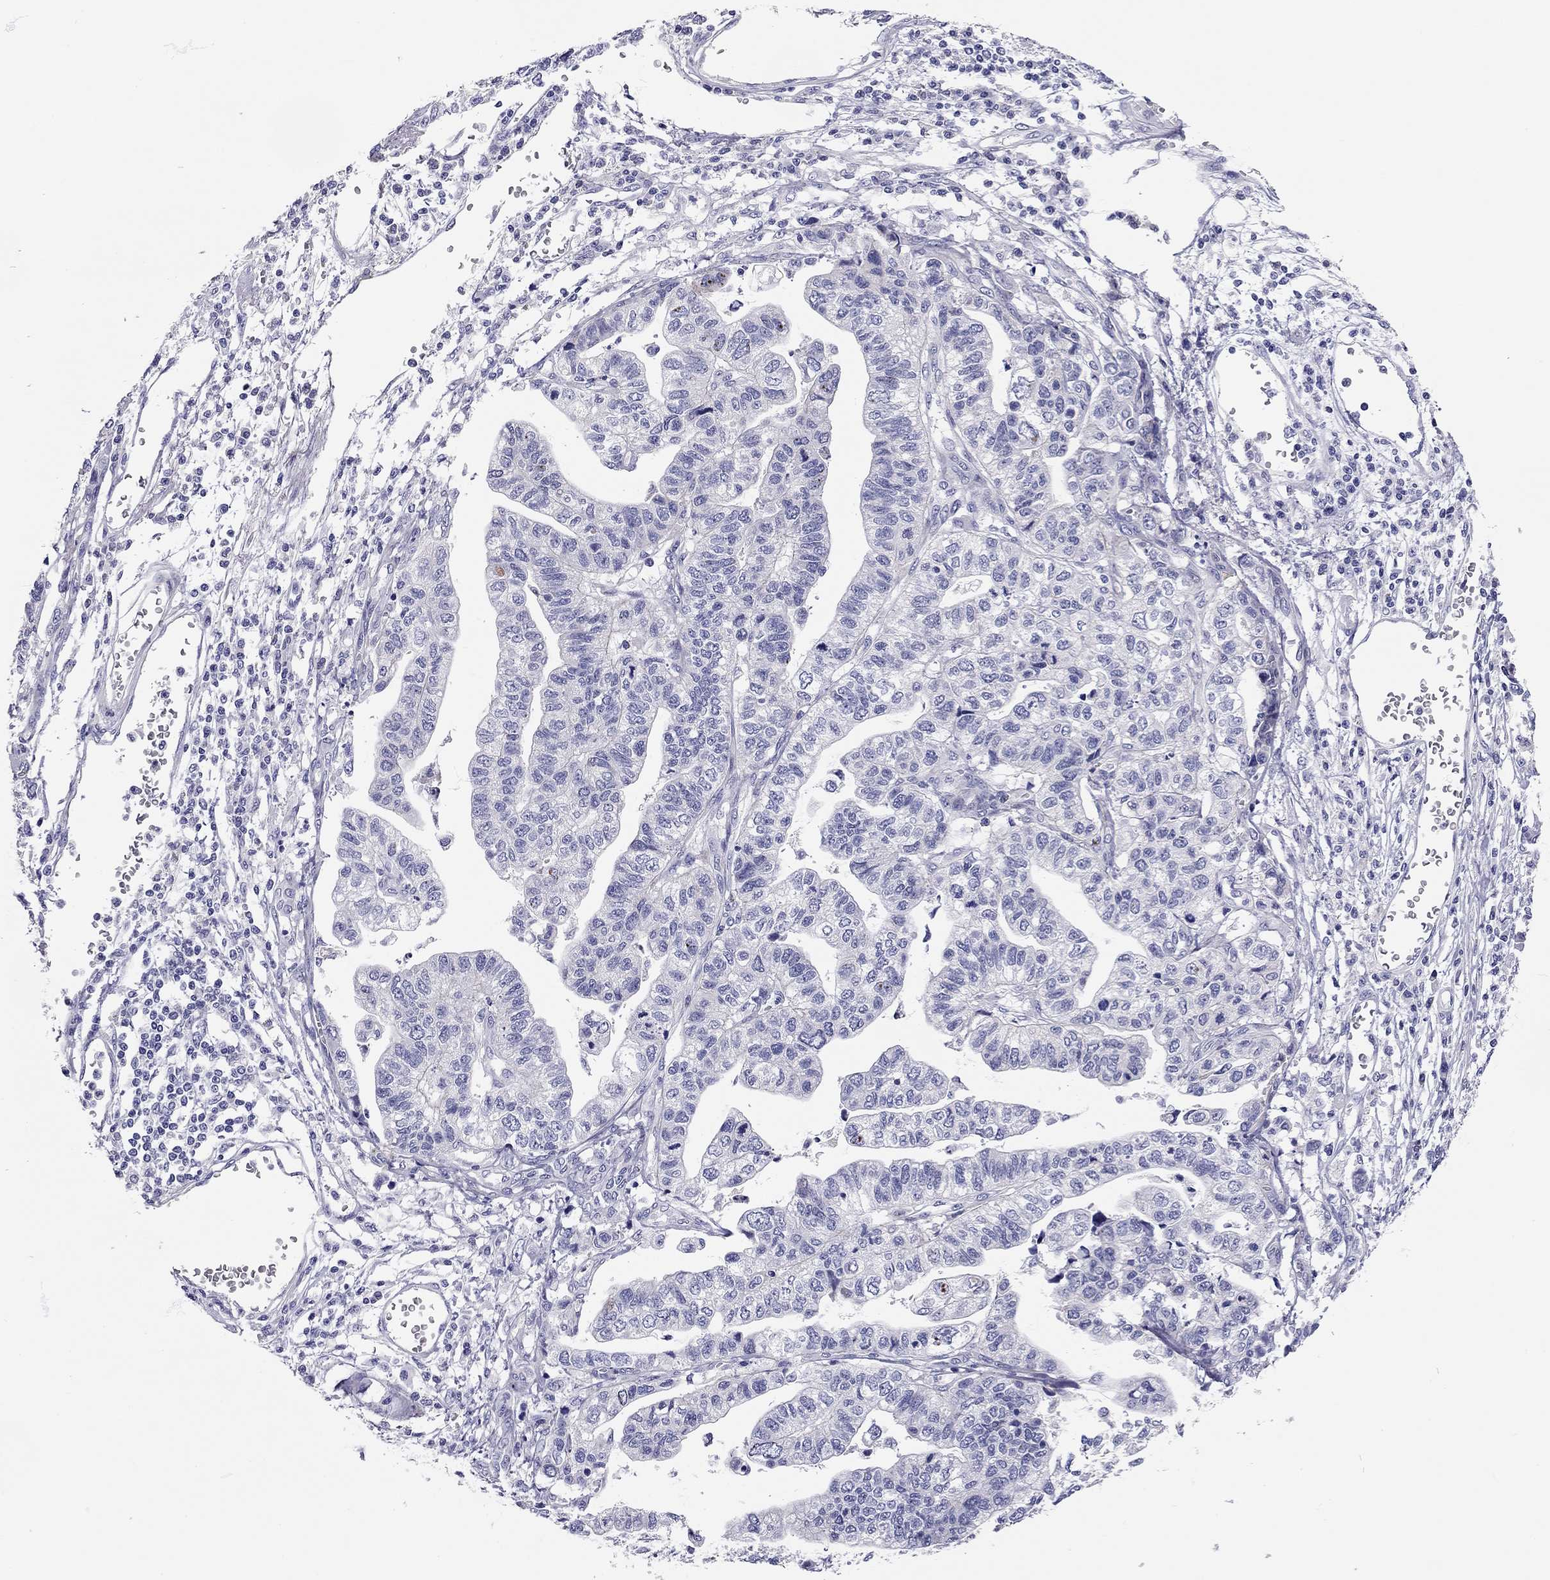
{"staining": {"intensity": "negative", "quantity": "none", "location": "none"}, "tissue": "stomach cancer", "cell_type": "Tumor cells", "image_type": "cancer", "snomed": [{"axis": "morphology", "description": "Adenocarcinoma, NOS"}, {"axis": "topography", "description": "Stomach, upper"}], "caption": "Immunohistochemical staining of human stomach adenocarcinoma displays no significant expression in tumor cells.", "gene": "SCARB1", "patient": {"sex": "female", "age": 67}}